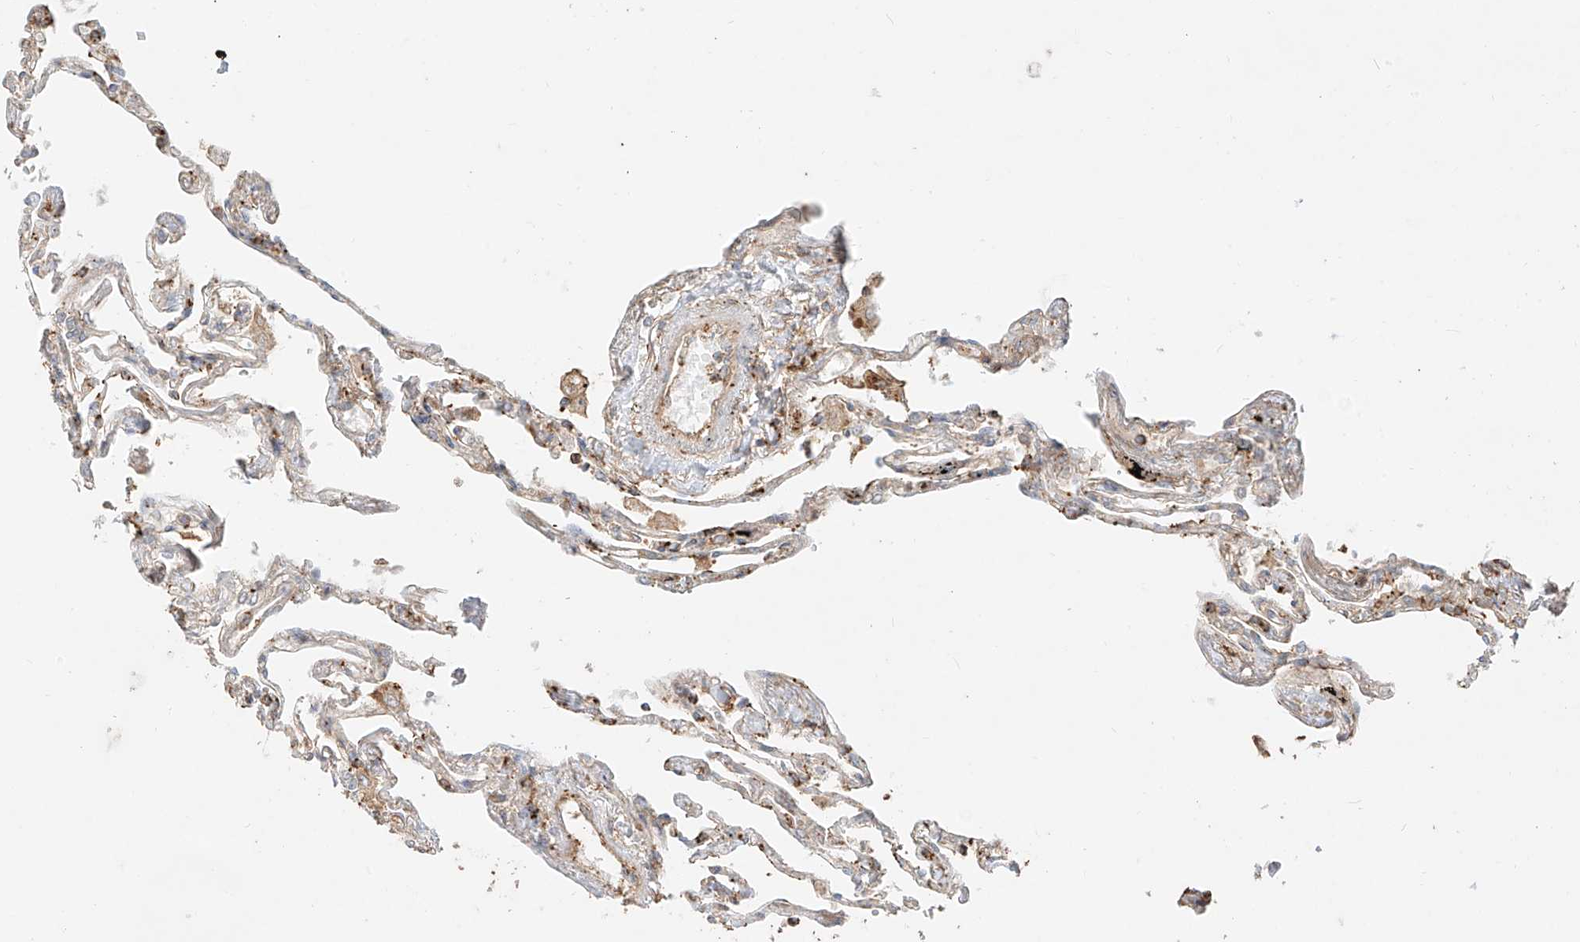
{"staining": {"intensity": "moderate", "quantity": "<25%", "location": "cytoplasmic/membranous"}, "tissue": "lung", "cell_type": "Alveolar cells", "image_type": "normal", "snomed": [{"axis": "morphology", "description": "Normal tissue, NOS"}, {"axis": "topography", "description": "Lung"}], "caption": "Alveolar cells reveal low levels of moderate cytoplasmic/membranous staining in approximately <25% of cells in unremarkable lung. Using DAB (brown) and hematoxylin (blue) stains, captured at high magnification using brightfield microscopy.", "gene": "SNX9", "patient": {"sex": "female", "age": 67}}